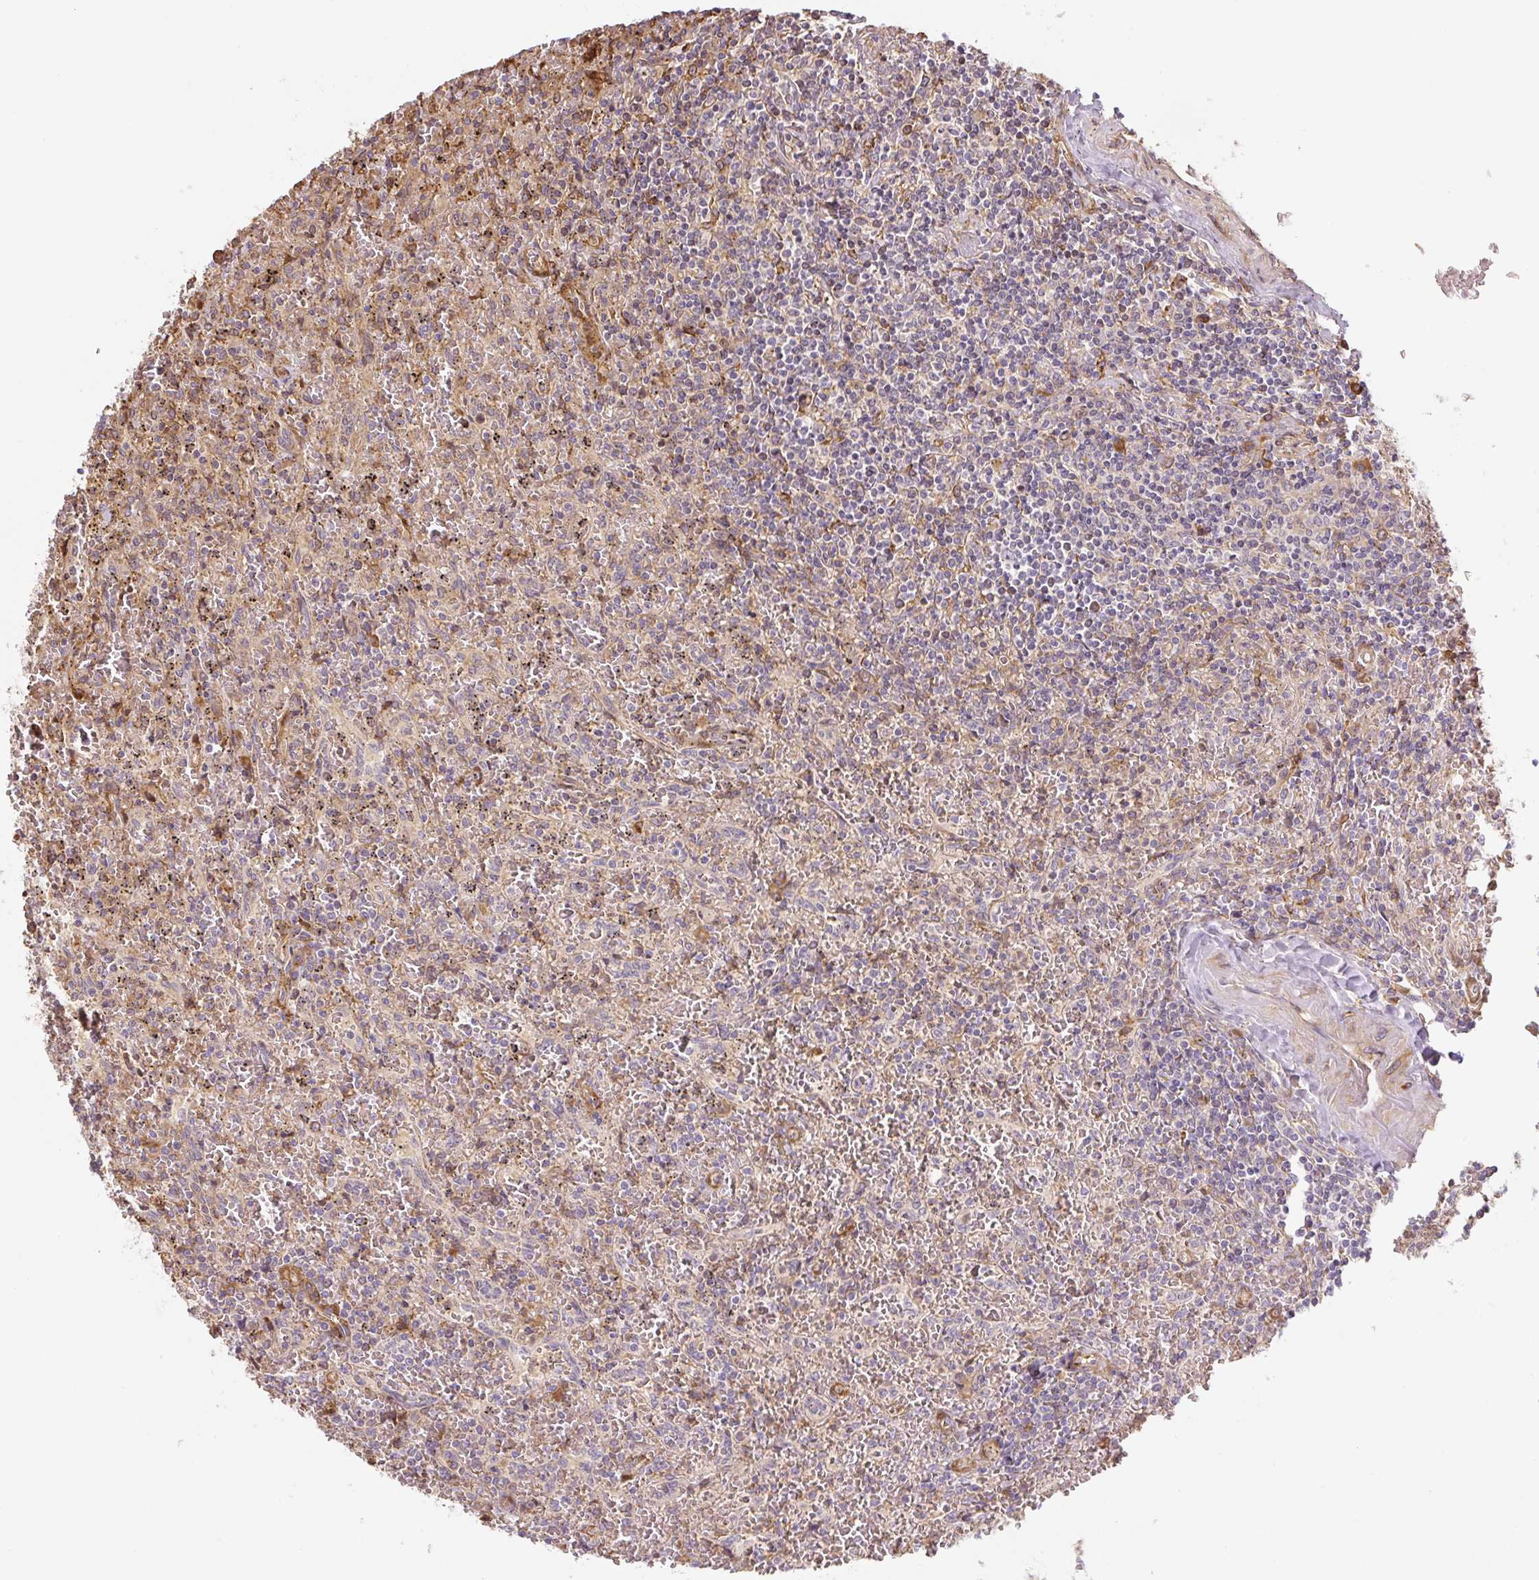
{"staining": {"intensity": "negative", "quantity": "none", "location": "none"}, "tissue": "lymphoma", "cell_type": "Tumor cells", "image_type": "cancer", "snomed": [{"axis": "morphology", "description": "Malignant lymphoma, non-Hodgkin's type, Low grade"}, {"axis": "topography", "description": "Spleen"}], "caption": "This is a image of immunohistochemistry (IHC) staining of lymphoma, which shows no staining in tumor cells.", "gene": "RASA1", "patient": {"sex": "female", "age": 64}}